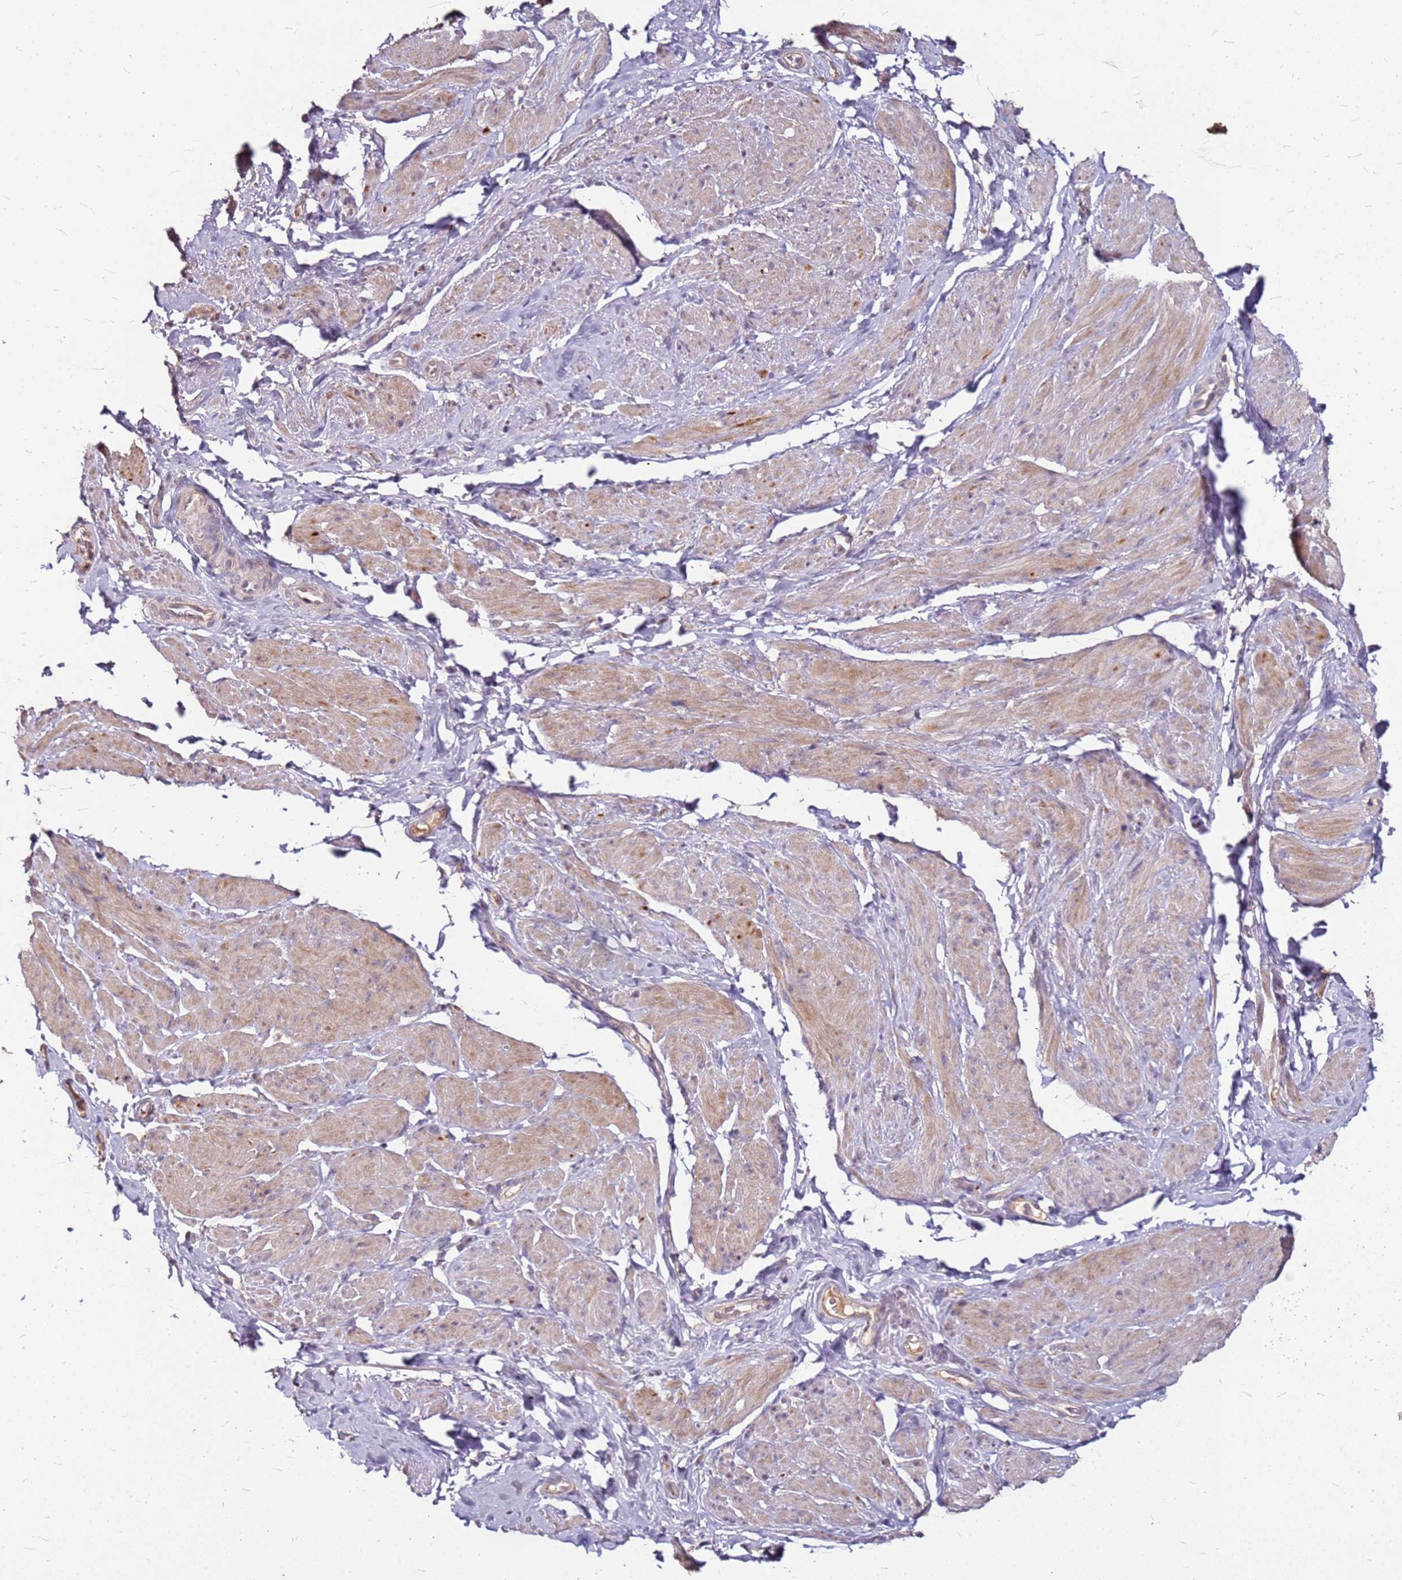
{"staining": {"intensity": "weak", "quantity": "25%-75%", "location": "cytoplasmic/membranous"}, "tissue": "smooth muscle", "cell_type": "Smooth muscle cells", "image_type": "normal", "snomed": [{"axis": "morphology", "description": "Normal tissue, NOS"}, {"axis": "topography", "description": "Smooth muscle"}, {"axis": "topography", "description": "Peripheral nerve tissue"}], "caption": "Smooth muscle cells show weak cytoplasmic/membranous staining in about 25%-75% of cells in unremarkable smooth muscle.", "gene": "DCDC2C", "patient": {"sex": "male", "age": 69}}